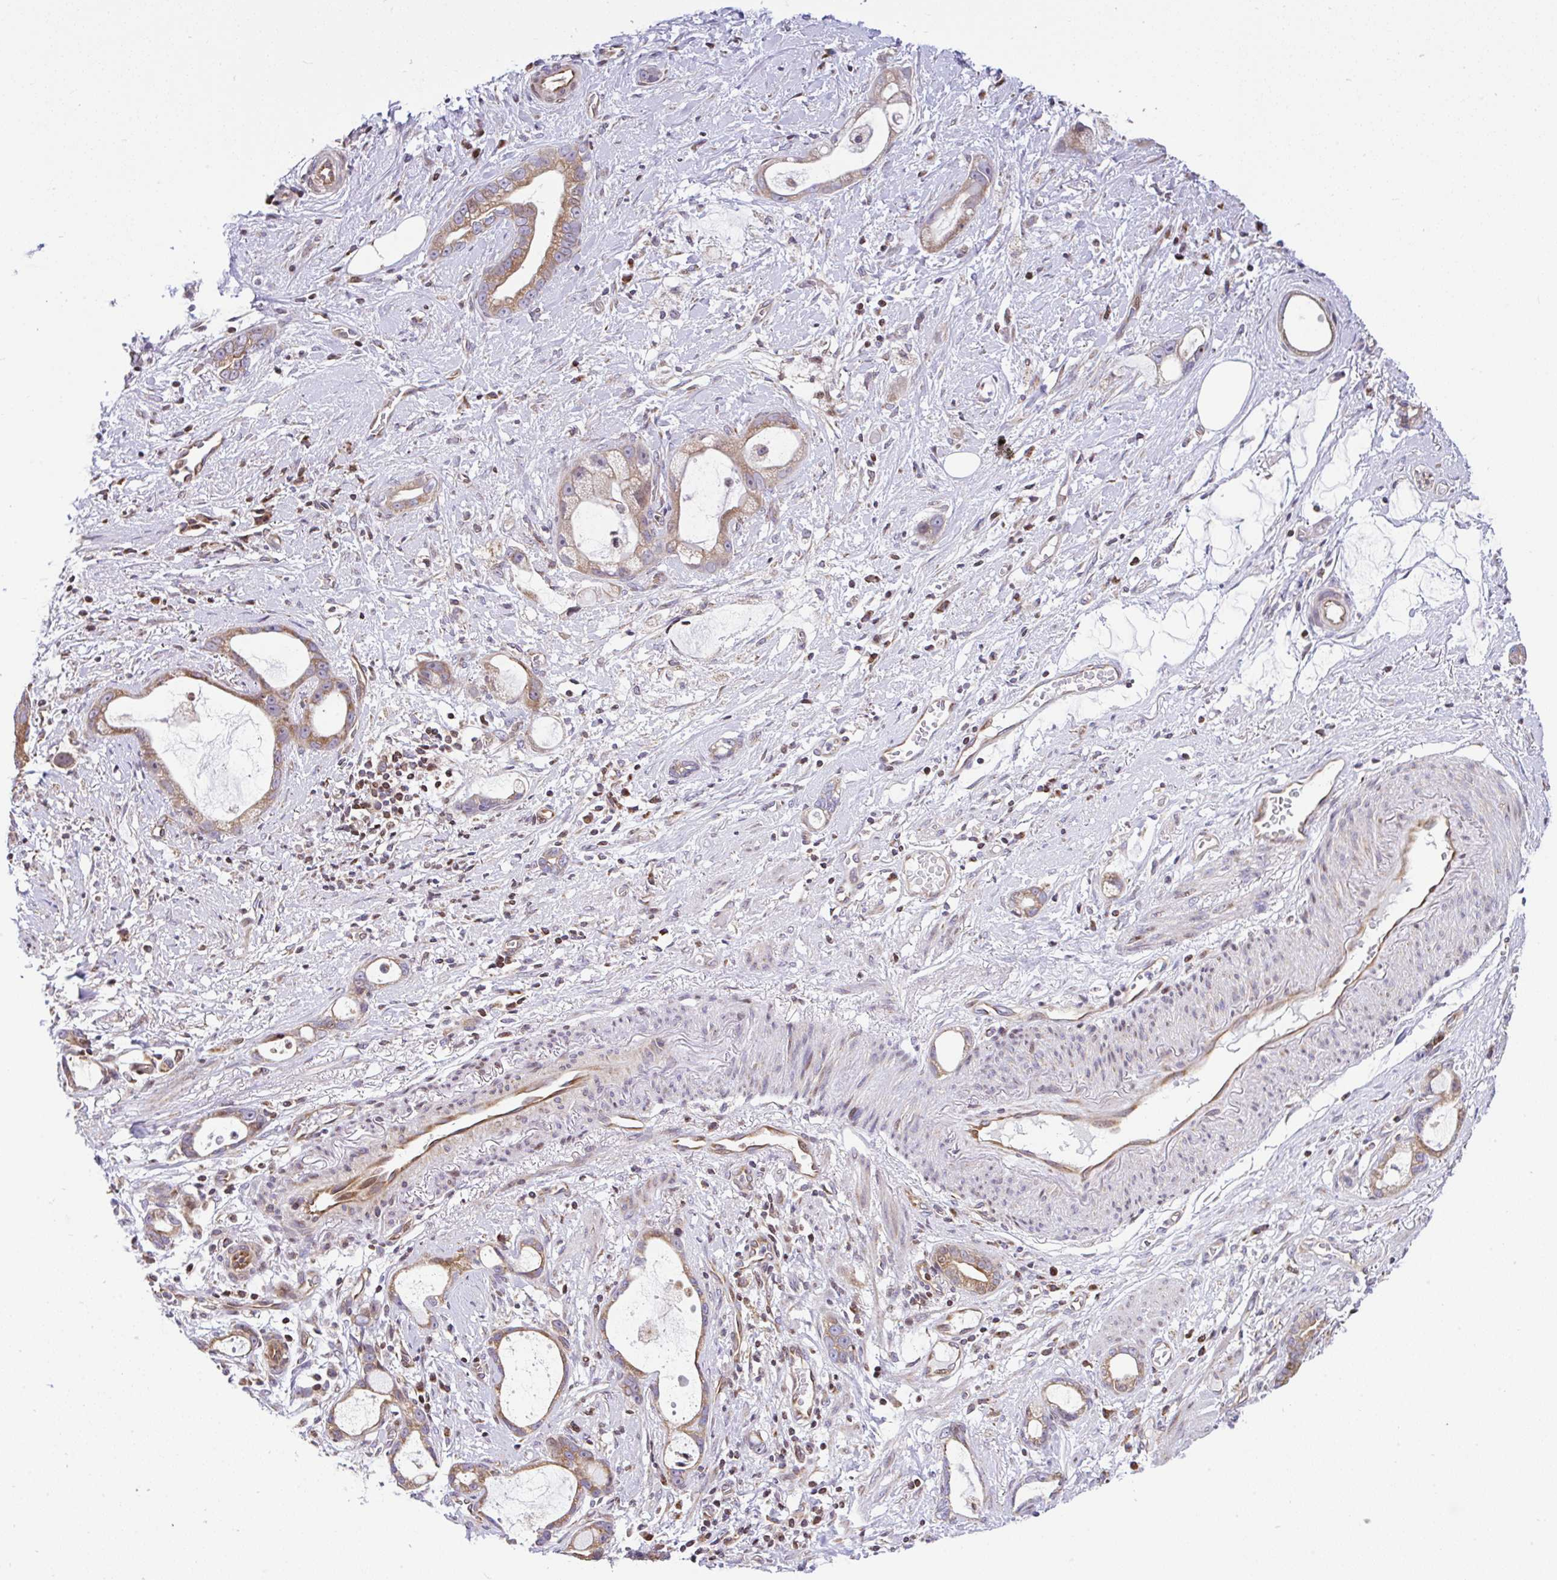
{"staining": {"intensity": "moderate", "quantity": ">75%", "location": "cytoplasmic/membranous"}, "tissue": "stomach cancer", "cell_type": "Tumor cells", "image_type": "cancer", "snomed": [{"axis": "morphology", "description": "Adenocarcinoma, NOS"}, {"axis": "topography", "description": "Stomach"}], "caption": "This is a photomicrograph of immunohistochemistry staining of stomach cancer (adenocarcinoma), which shows moderate staining in the cytoplasmic/membranous of tumor cells.", "gene": "FIGNL1", "patient": {"sex": "male", "age": 55}}